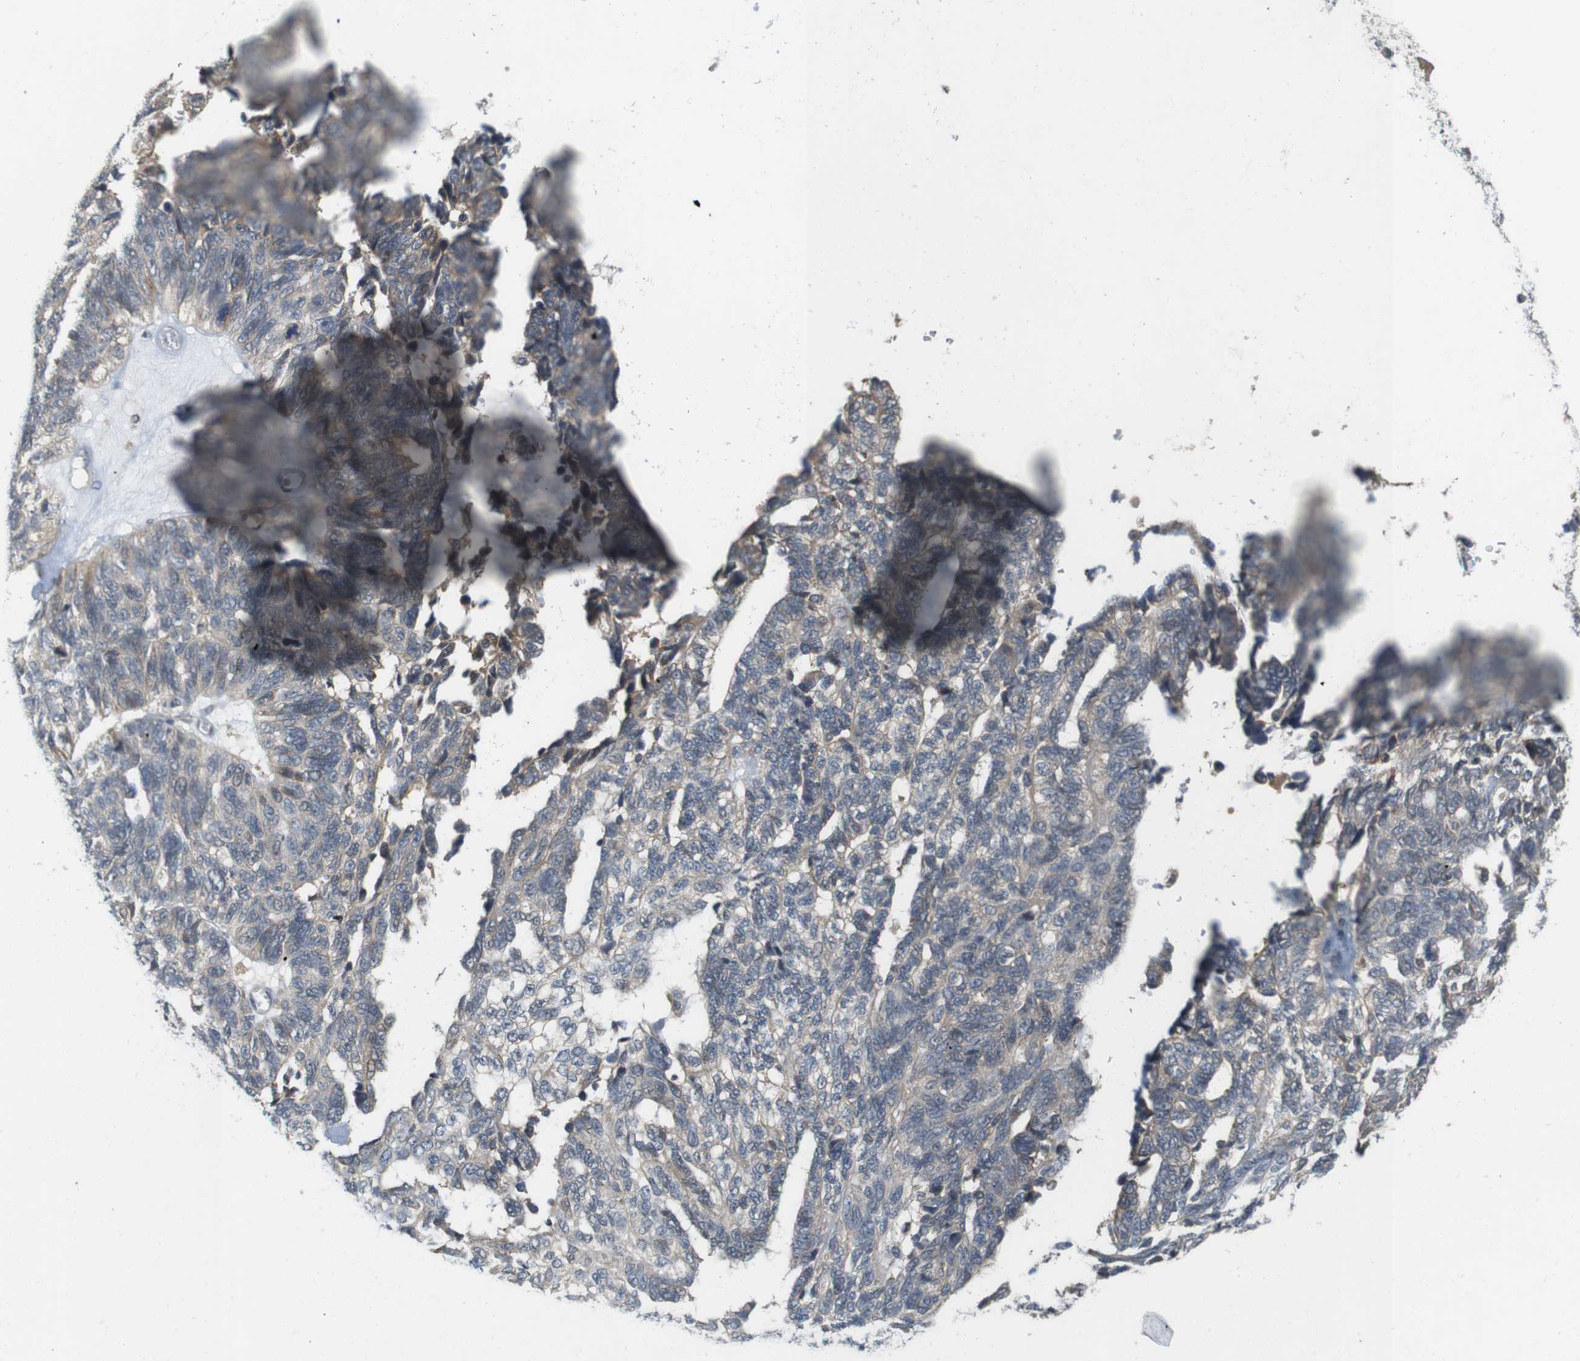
{"staining": {"intensity": "weak", "quantity": "25%-75%", "location": "cytoplasmic/membranous"}, "tissue": "ovarian cancer", "cell_type": "Tumor cells", "image_type": "cancer", "snomed": [{"axis": "morphology", "description": "Cystadenocarcinoma, serous, NOS"}, {"axis": "topography", "description": "Ovary"}], "caption": "About 25%-75% of tumor cells in serous cystadenocarcinoma (ovarian) show weak cytoplasmic/membranous protein expression as visualized by brown immunohistochemical staining.", "gene": "RNF130", "patient": {"sex": "female", "age": 79}}